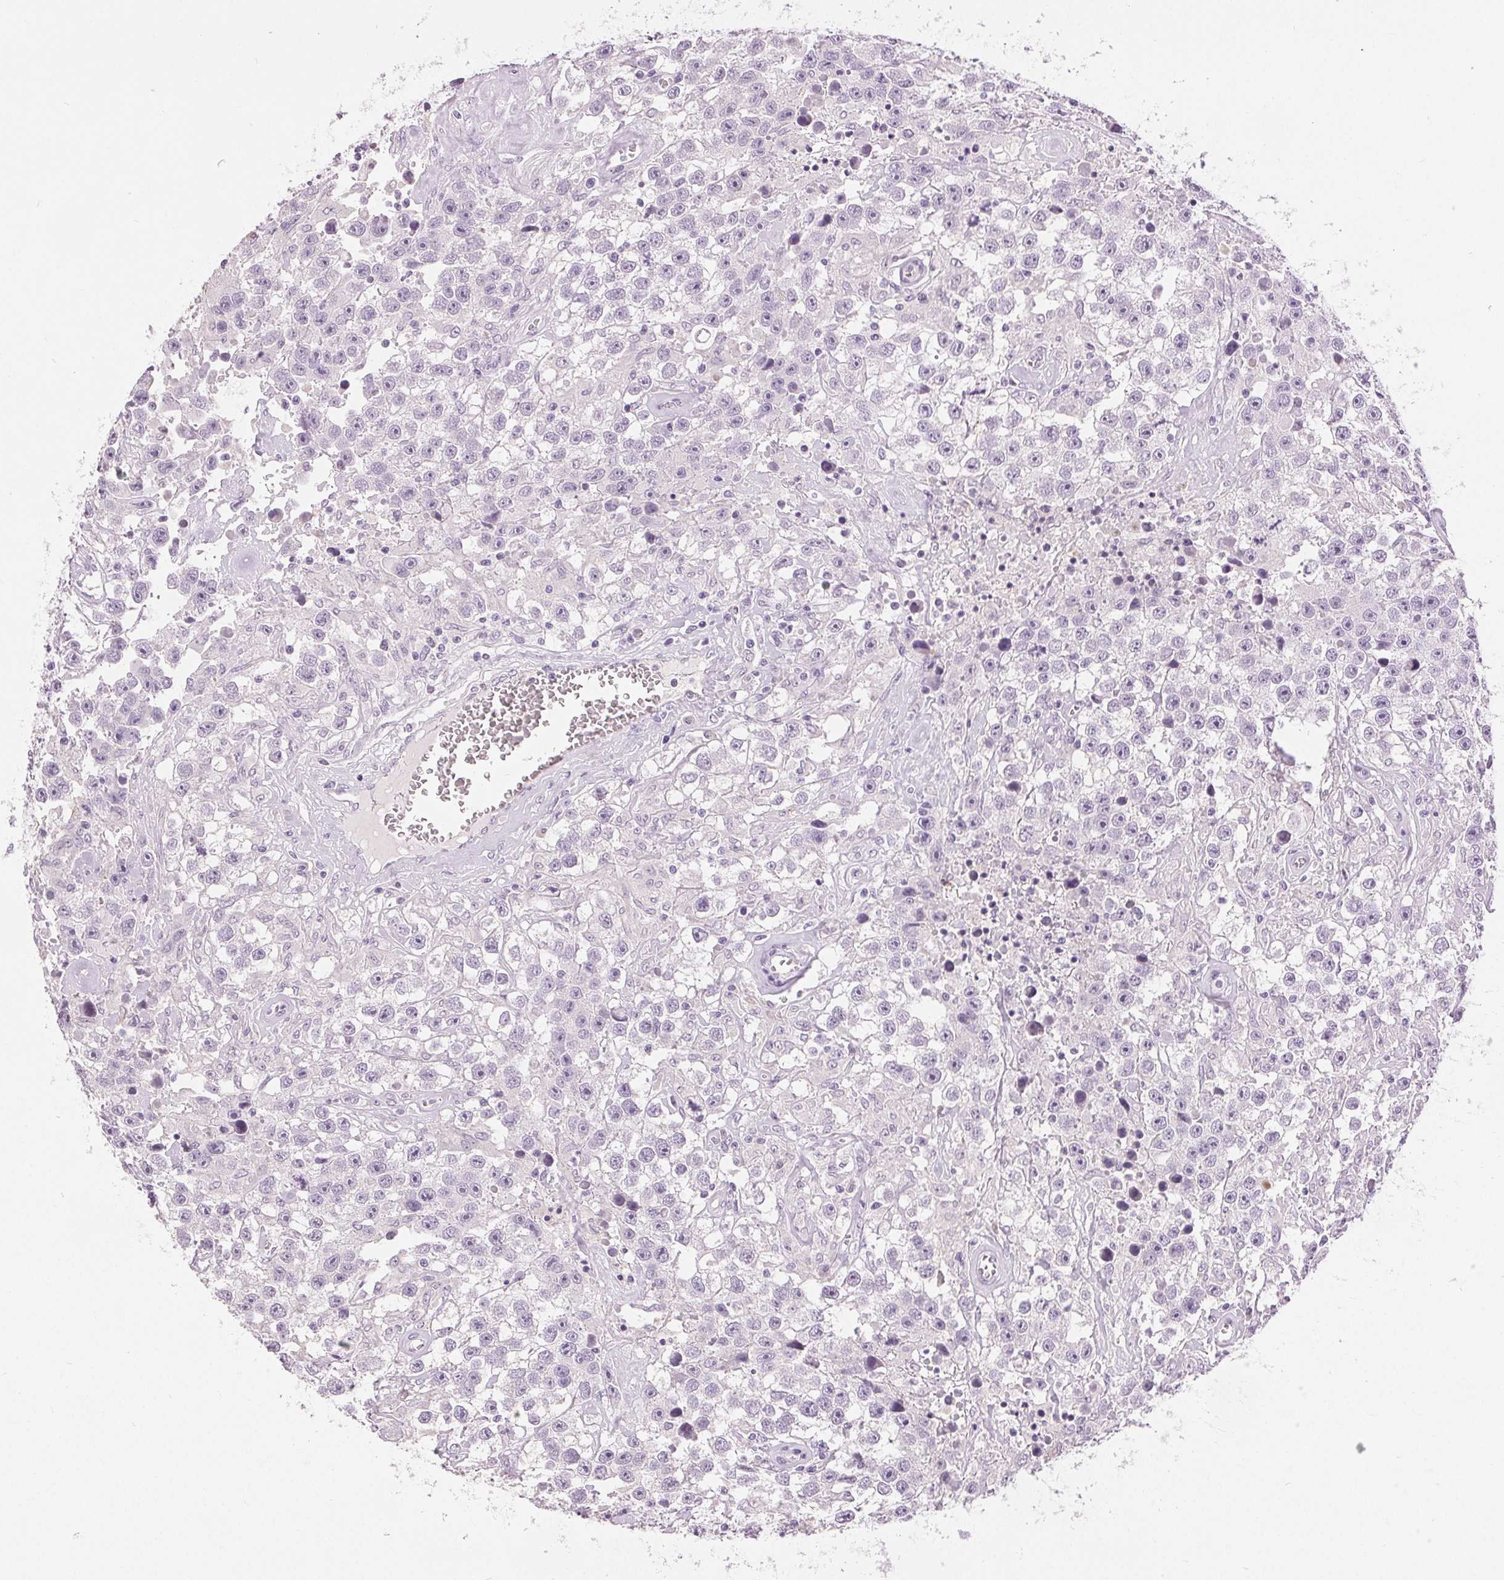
{"staining": {"intensity": "negative", "quantity": "none", "location": "none"}, "tissue": "testis cancer", "cell_type": "Tumor cells", "image_type": "cancer", "snomed": [{"axis": "morphology", "description": "Seminoma, NOS"}, {"axis": "topography", "description": "Testis"}], "caption": "Tumor cells are negative for protein expression in human testis seminoma.", "gene": "DSG3", "patient": {"sex": "male", "age": 43}}